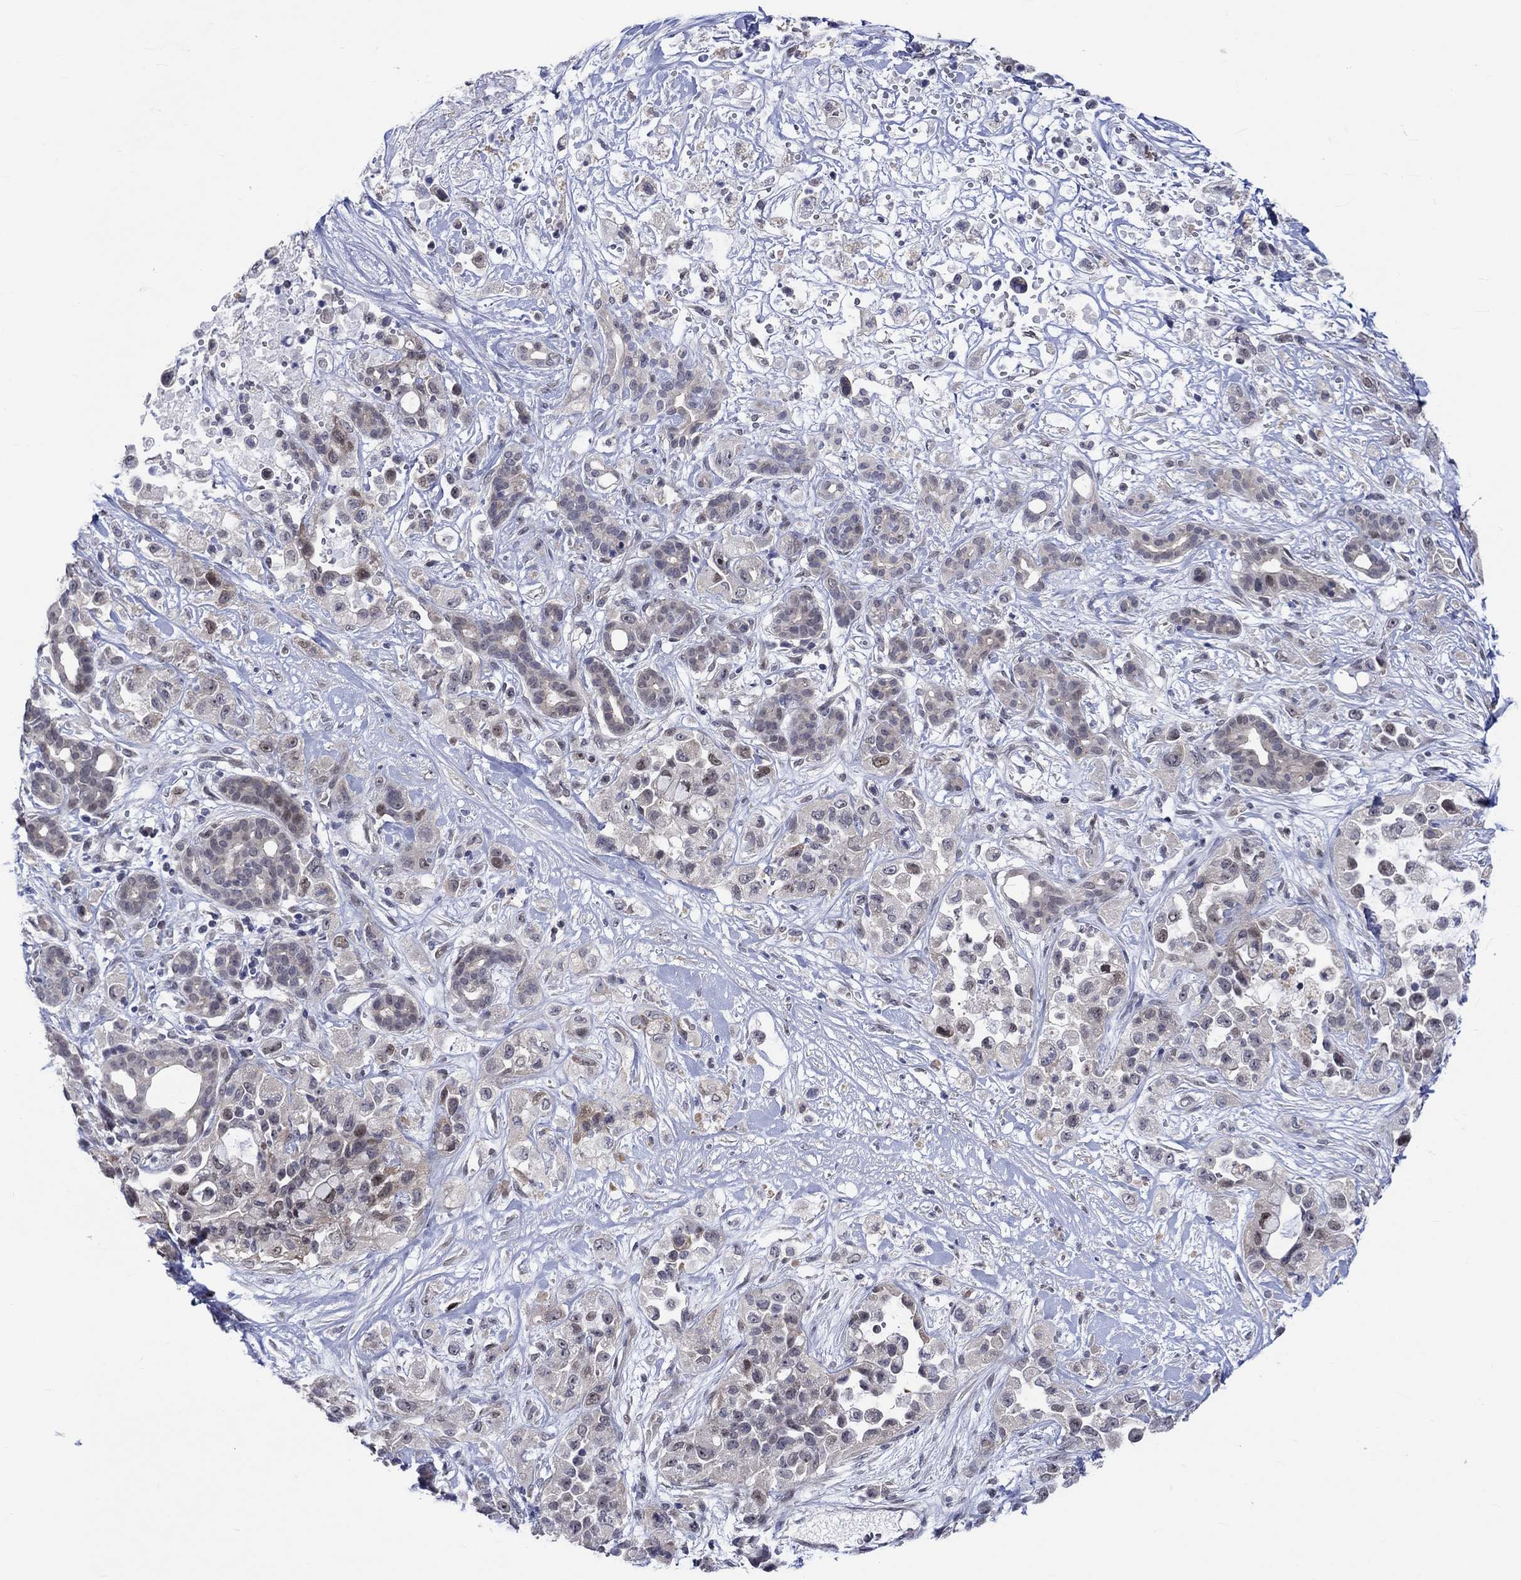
{"staining": {"intensity": "weak", "quantity": "<25%", "location": "nuclear"}, "tissue": "pancreatic cancer", "cell_type": "Tumor cells", "image_type": "cancer", "snomed": [{"axis": "morphology", "description": "Adenocarcinoma, NOS"}, {"axis": "topography", "description": "Pancreas"}], "caption": "Tumor cells show no significant positivity in pancreatic cancer (adenocarcinoma). (Immunohistochemistry (ihc), brightfield microscopy, high magnification).", "gene": "E2F8", "patient": {"sex": "male", "age": 44}}